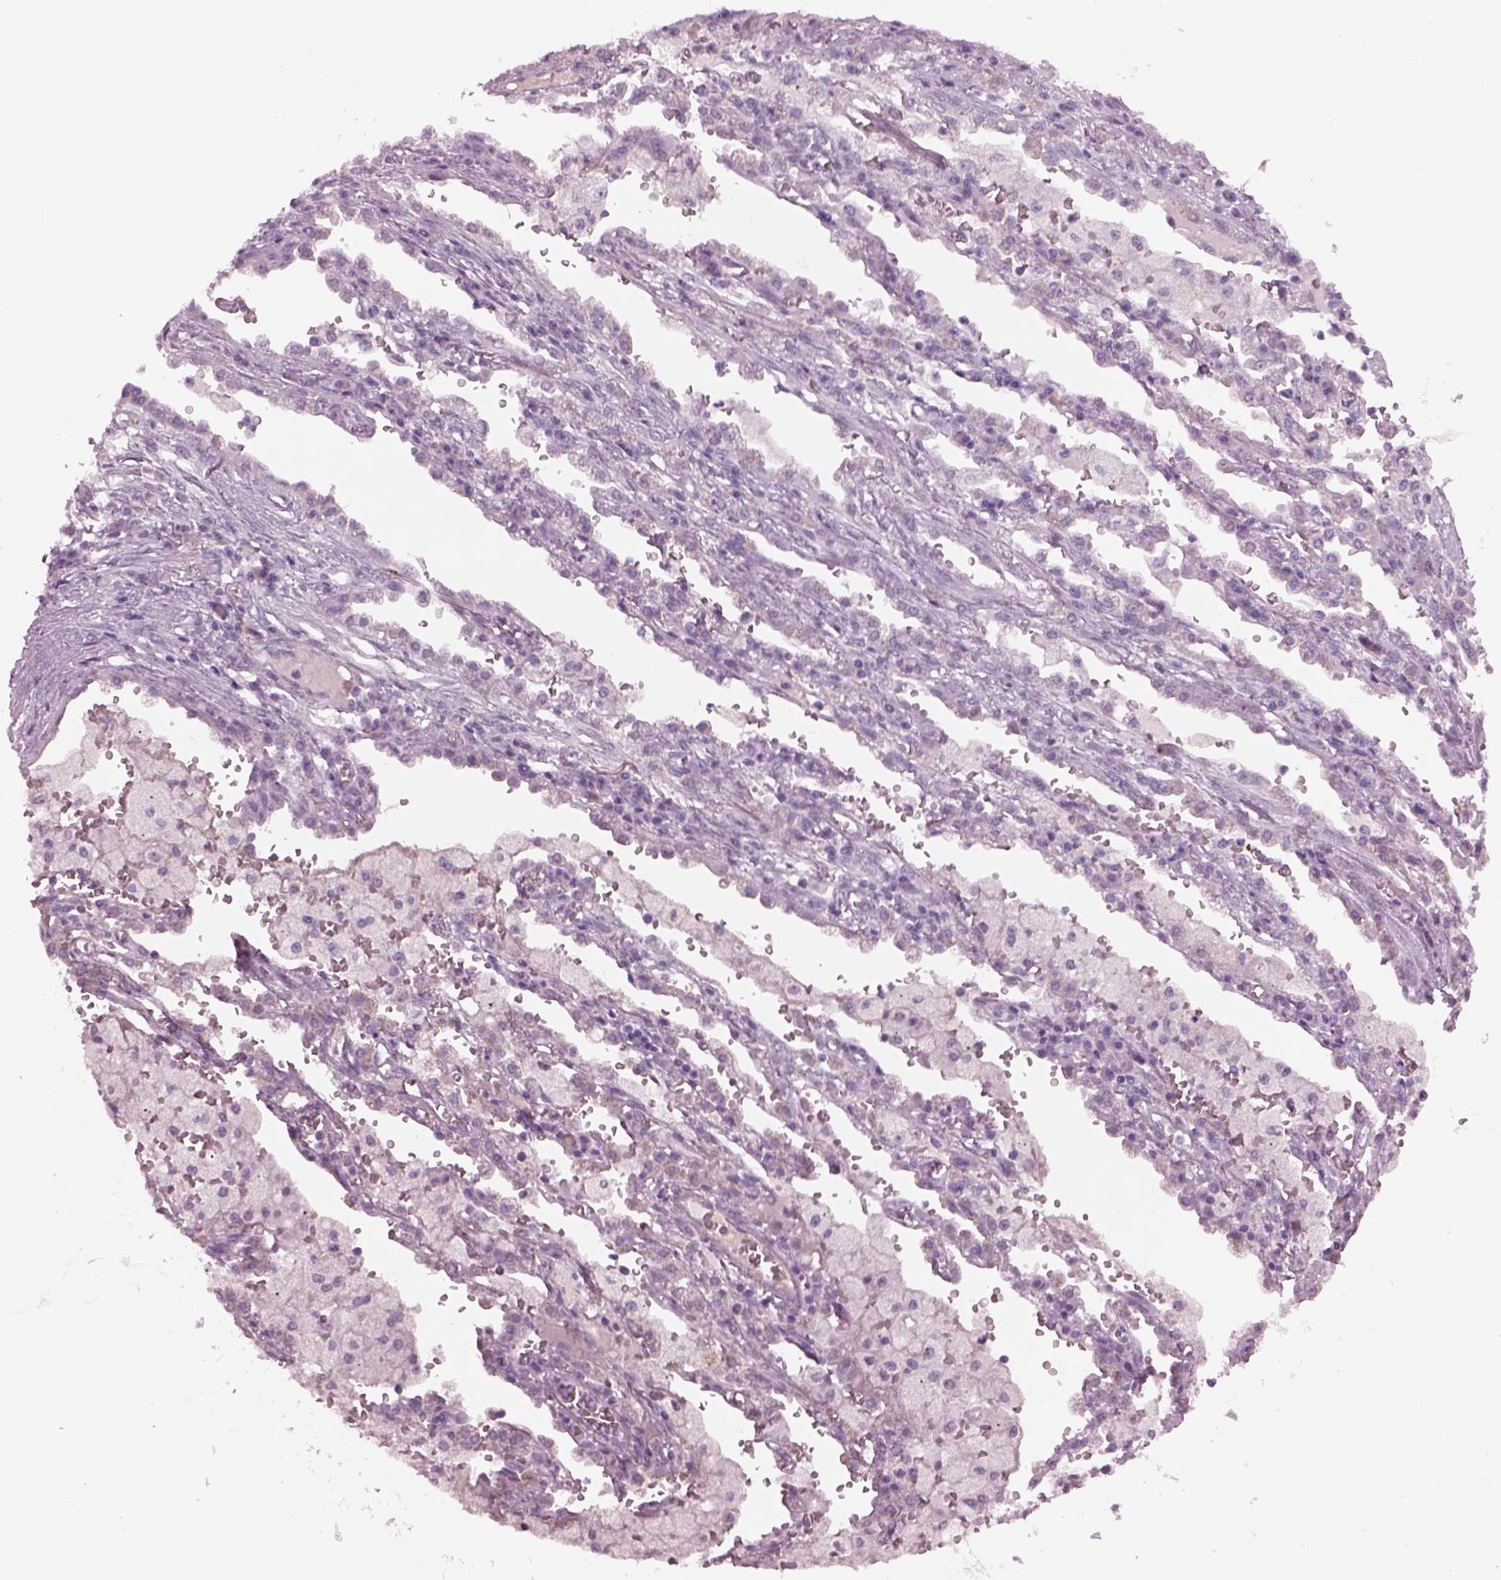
{"staining": {"intensity": "negative", "quantity": "none", "location": "none"}, "tissue": "lung cancer", "cell_type": "Tumor cells", "image_type": "cancer", "snomed": [{"axis": "morphology", "description": "Adenocarcinoma, NOS"}, {"axis": "topography", "description": "Lung"}], "caption": "Adenocarcinoma (lung) stained for a protein using IHC displays no positivity tumor cells.", "gene": "CYLC1", "patient": {"sex": "male", "age": 57}}